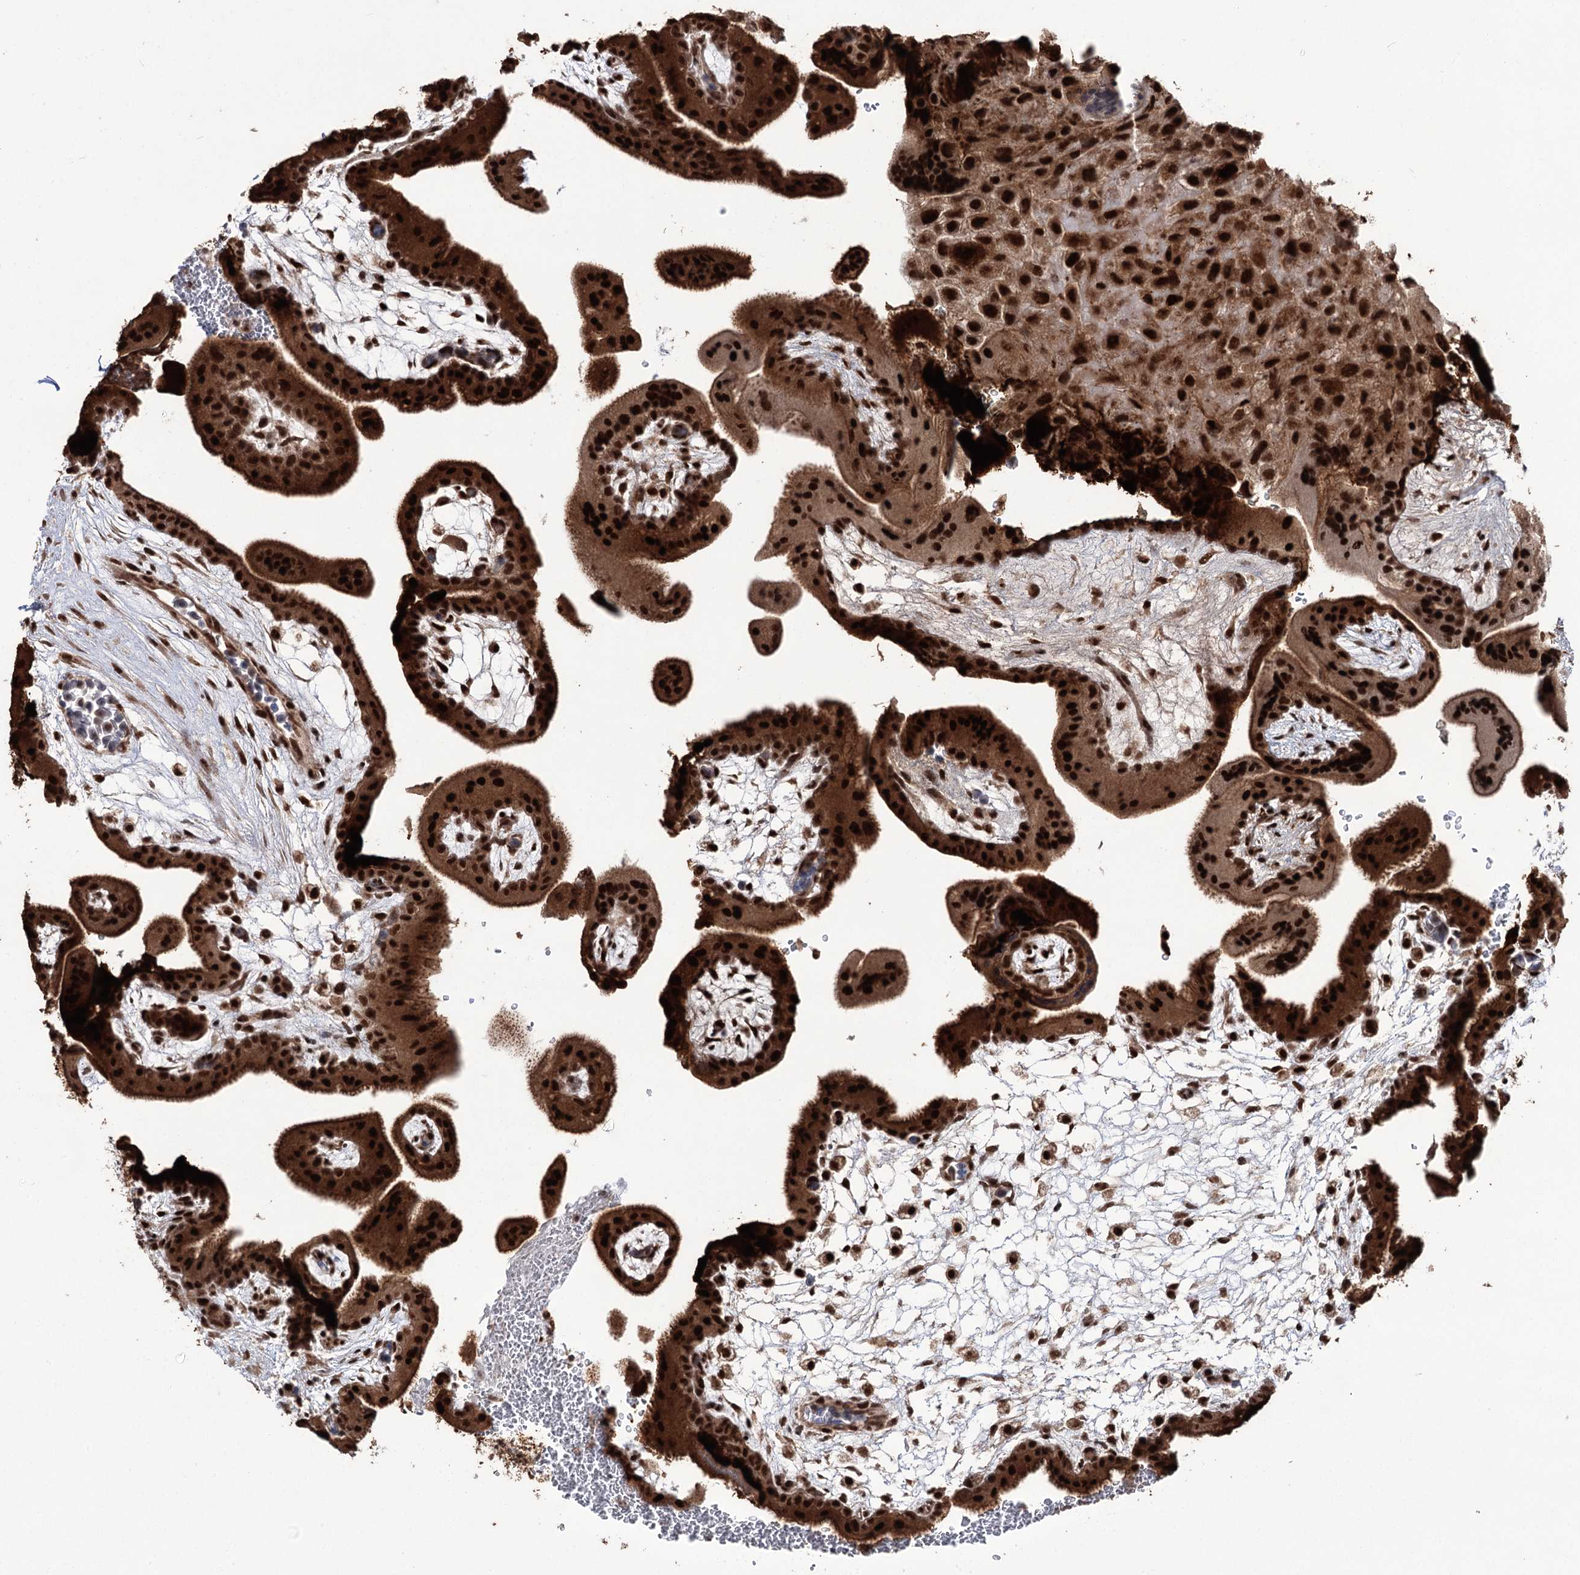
{"staining": {"intensity": "strong", "quantity": ">75%", "location": "cytoplasmic/membranous,nuclear"}, "tissue": "placenta", "cell_type": "Decidual cells", "image_type": "normal", "snomed": [{"axis": "morphology", "description": "Normal tissue, NOS"}, {"axis": "topography", "description": "Placenta"}], "caption": "DAB immunohistochemical staining of normal placenta reveals strong cytoplasmic/membranous,nuclear protein staining in approximately >75% of decidual cells.", "gene": "ERCC3", "patient": {"sex": "female", "age": 35}}